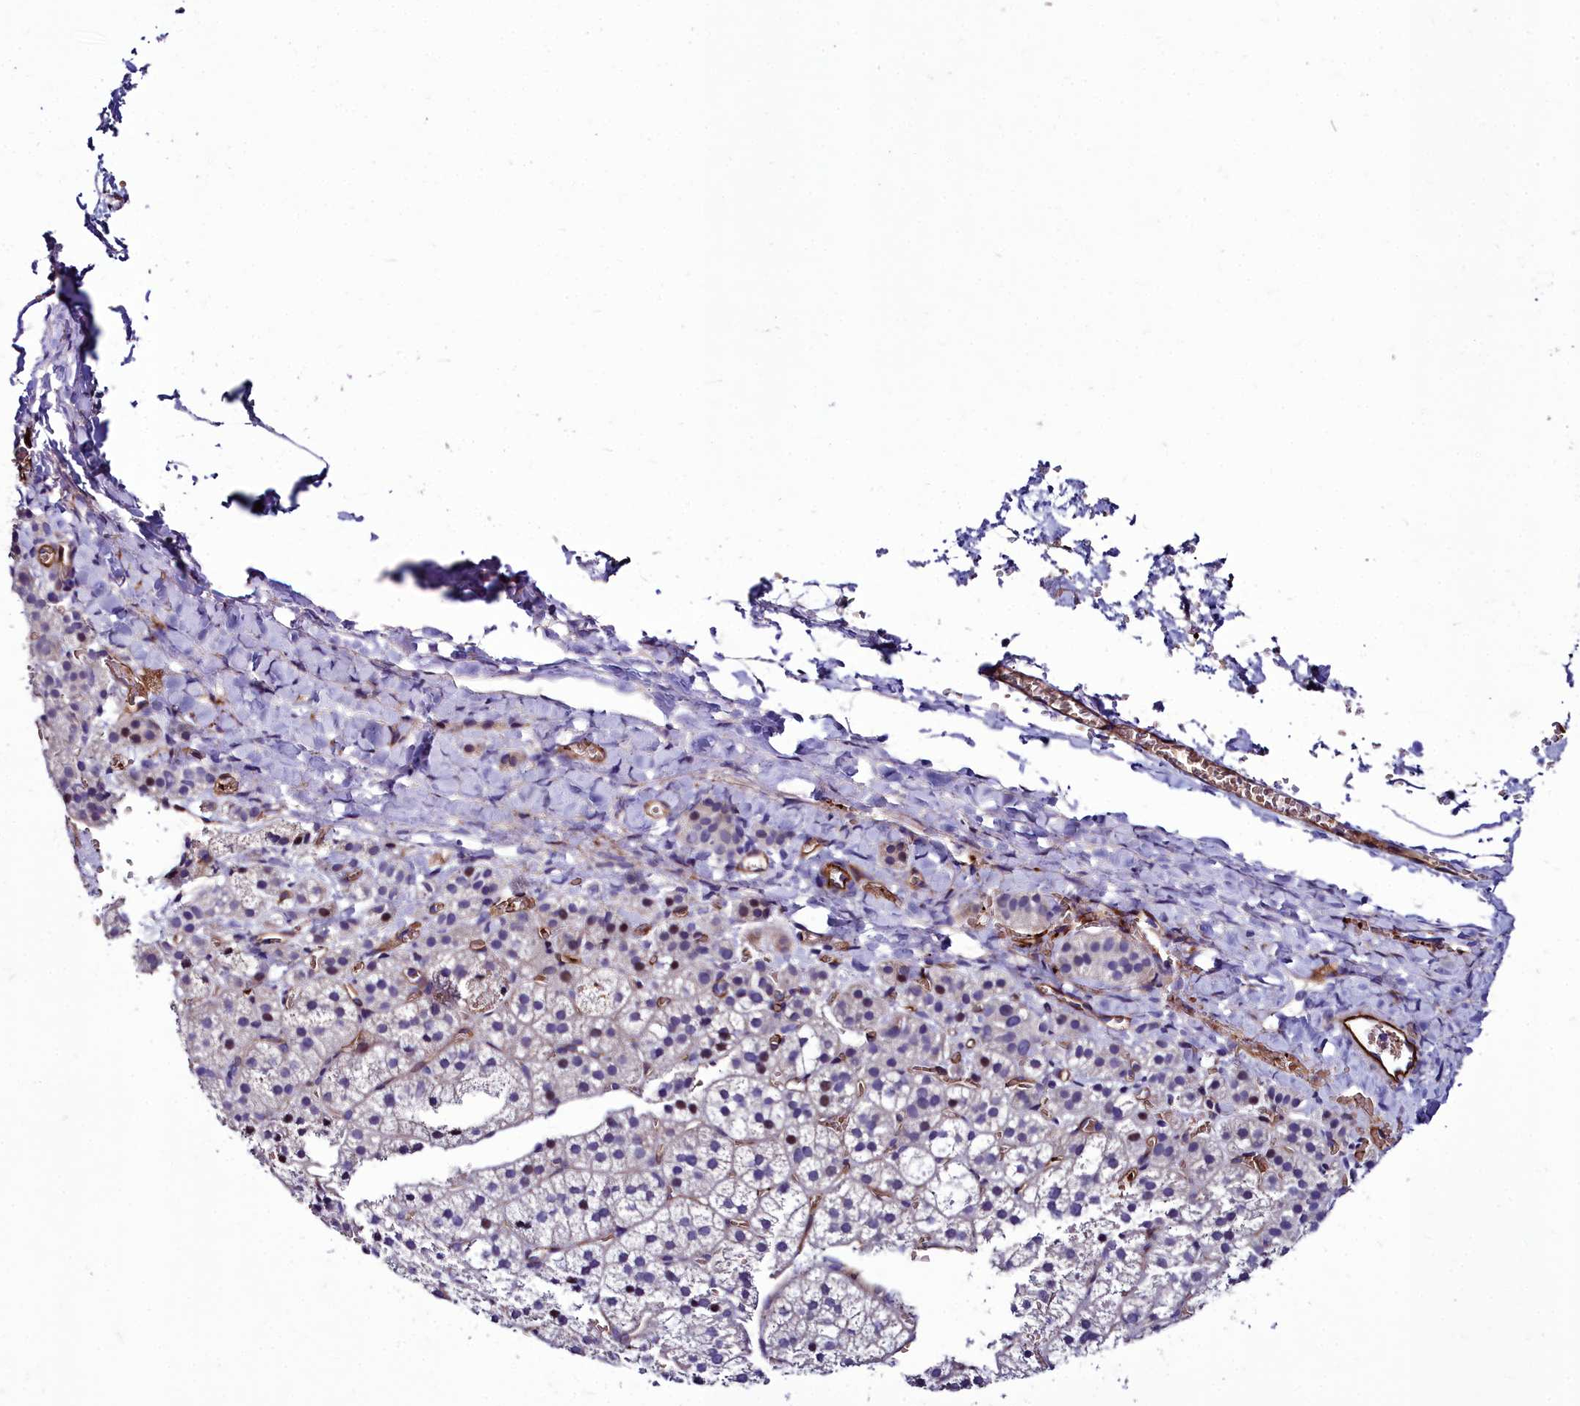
{"staining": {"intensity": "negative", "quantity": "none", "location": "none"}, "tissue": "adrenal gland", "cell_type": "Glandular cells", "image_type": "normal", "snomed": [{"axis": "morphology", "description": "Normal tissue, NOS"}, {"axis": "topography", "description": "Adrenal gland"}], "caption": "Immunohistochemistry histopathology image of benign adrenal gland: human adrenal gland stained with DAB displays no significant protein expression in glandular cells. The staining is performed using DAB brown chromogen with nuclei counter-stained in using hematoxylin.", "gene": "CYP4F11", "patient": {"sex": "female", "age": 44}}